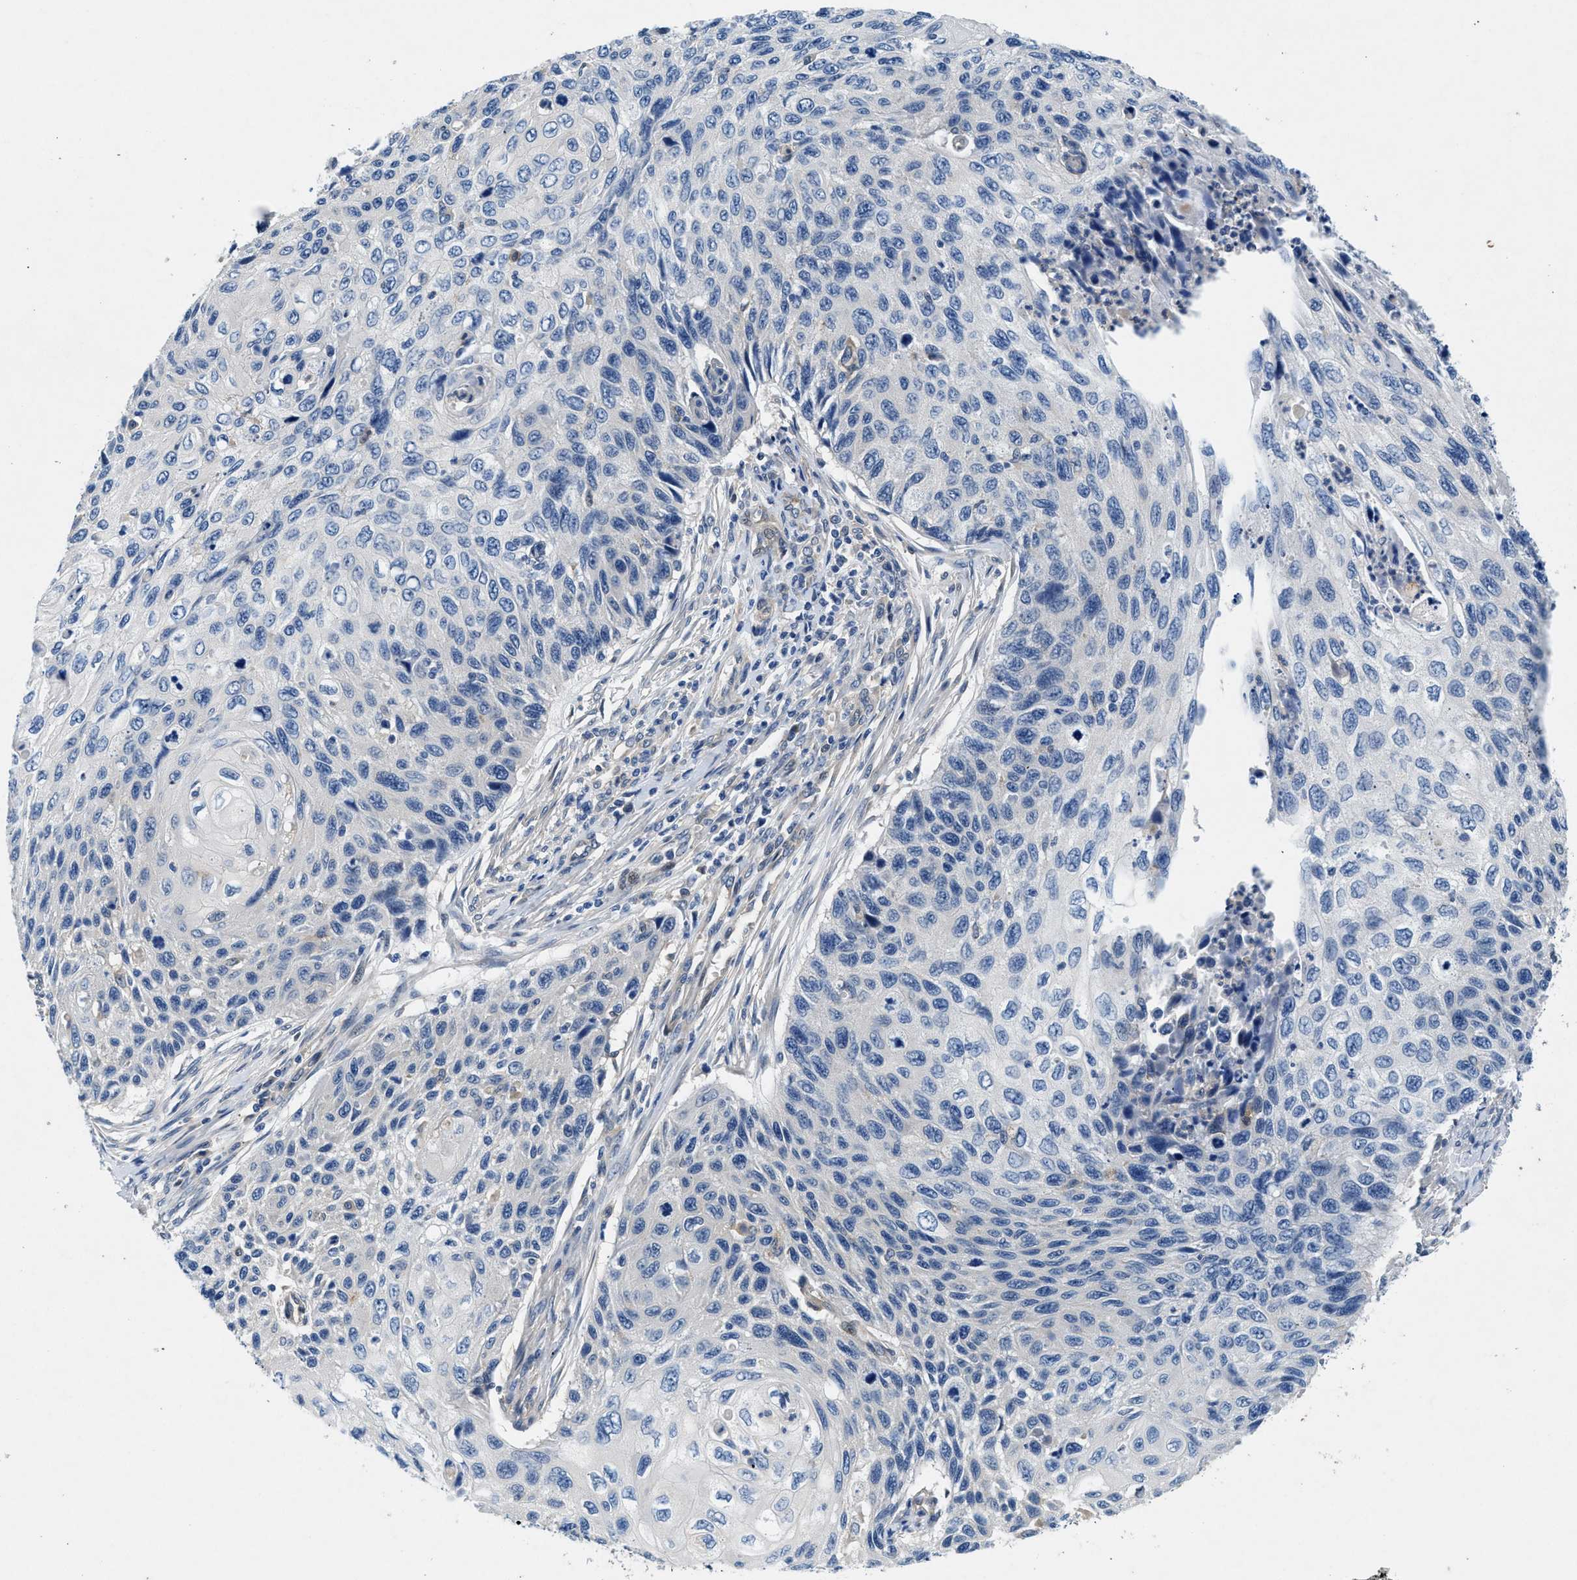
{"staining": {"intensity": "negative", "quantity": "none", "location": "none"}, "tissue": "cervical cancer", "cell_type": "Tumor cells", "image_type": "cancer", "snomed": [{"axis": "morphology", "description": "Squamous cell carcinoma, NOS"}, {"axis": "topography", "description": "Cervix"}], "caption": "A high-resolution histopathology image shows immunohistochemistry (IHC) staining of squamous cell carcinoma (cervical), which demonstrates no significant positivity in tumor cells.", "gene": "COPS2", "patient": {"sex": "female", "age": 70}}